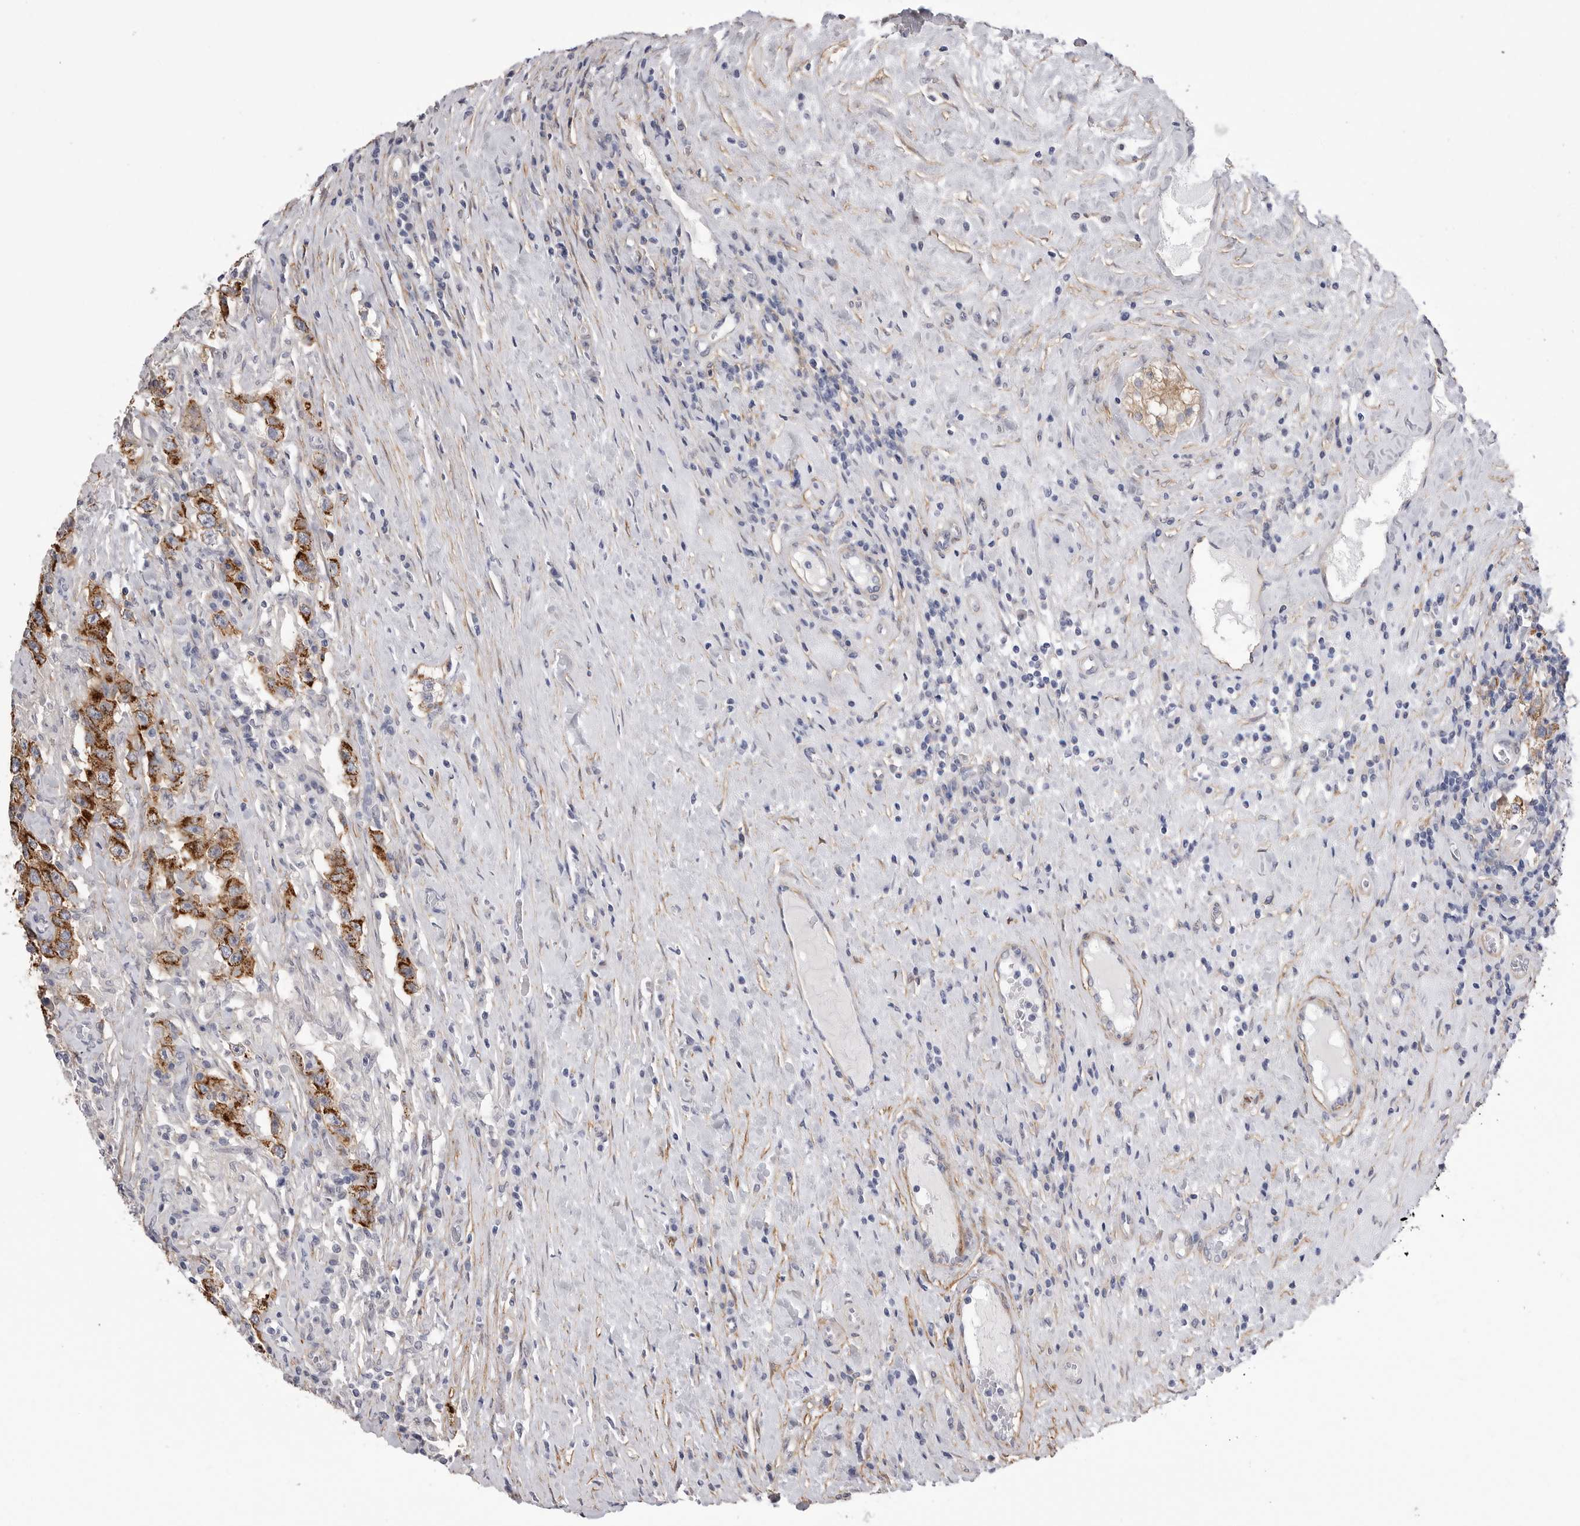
{"staining": {"intensity": "strong", "quantity": ">75%", "location": "cytoplasmic/membranous"}, "tissue": "testis cancer", "cell_type": "Tumor cells", "image_type": "cancer", "snomed": [{"axis": "morphology", "description": "Seminoma, NOS"}, {"axis": "topography", "description": "Testis"}], "caption": "Strong cytoplasmic/membranous expression for a protein is appreciated in about >75% of tumor cells of testis seminoma using immunohistochemistry (IHC).", "gene": "AKAP12", "patient": {"sex": "male", "age": 41}}